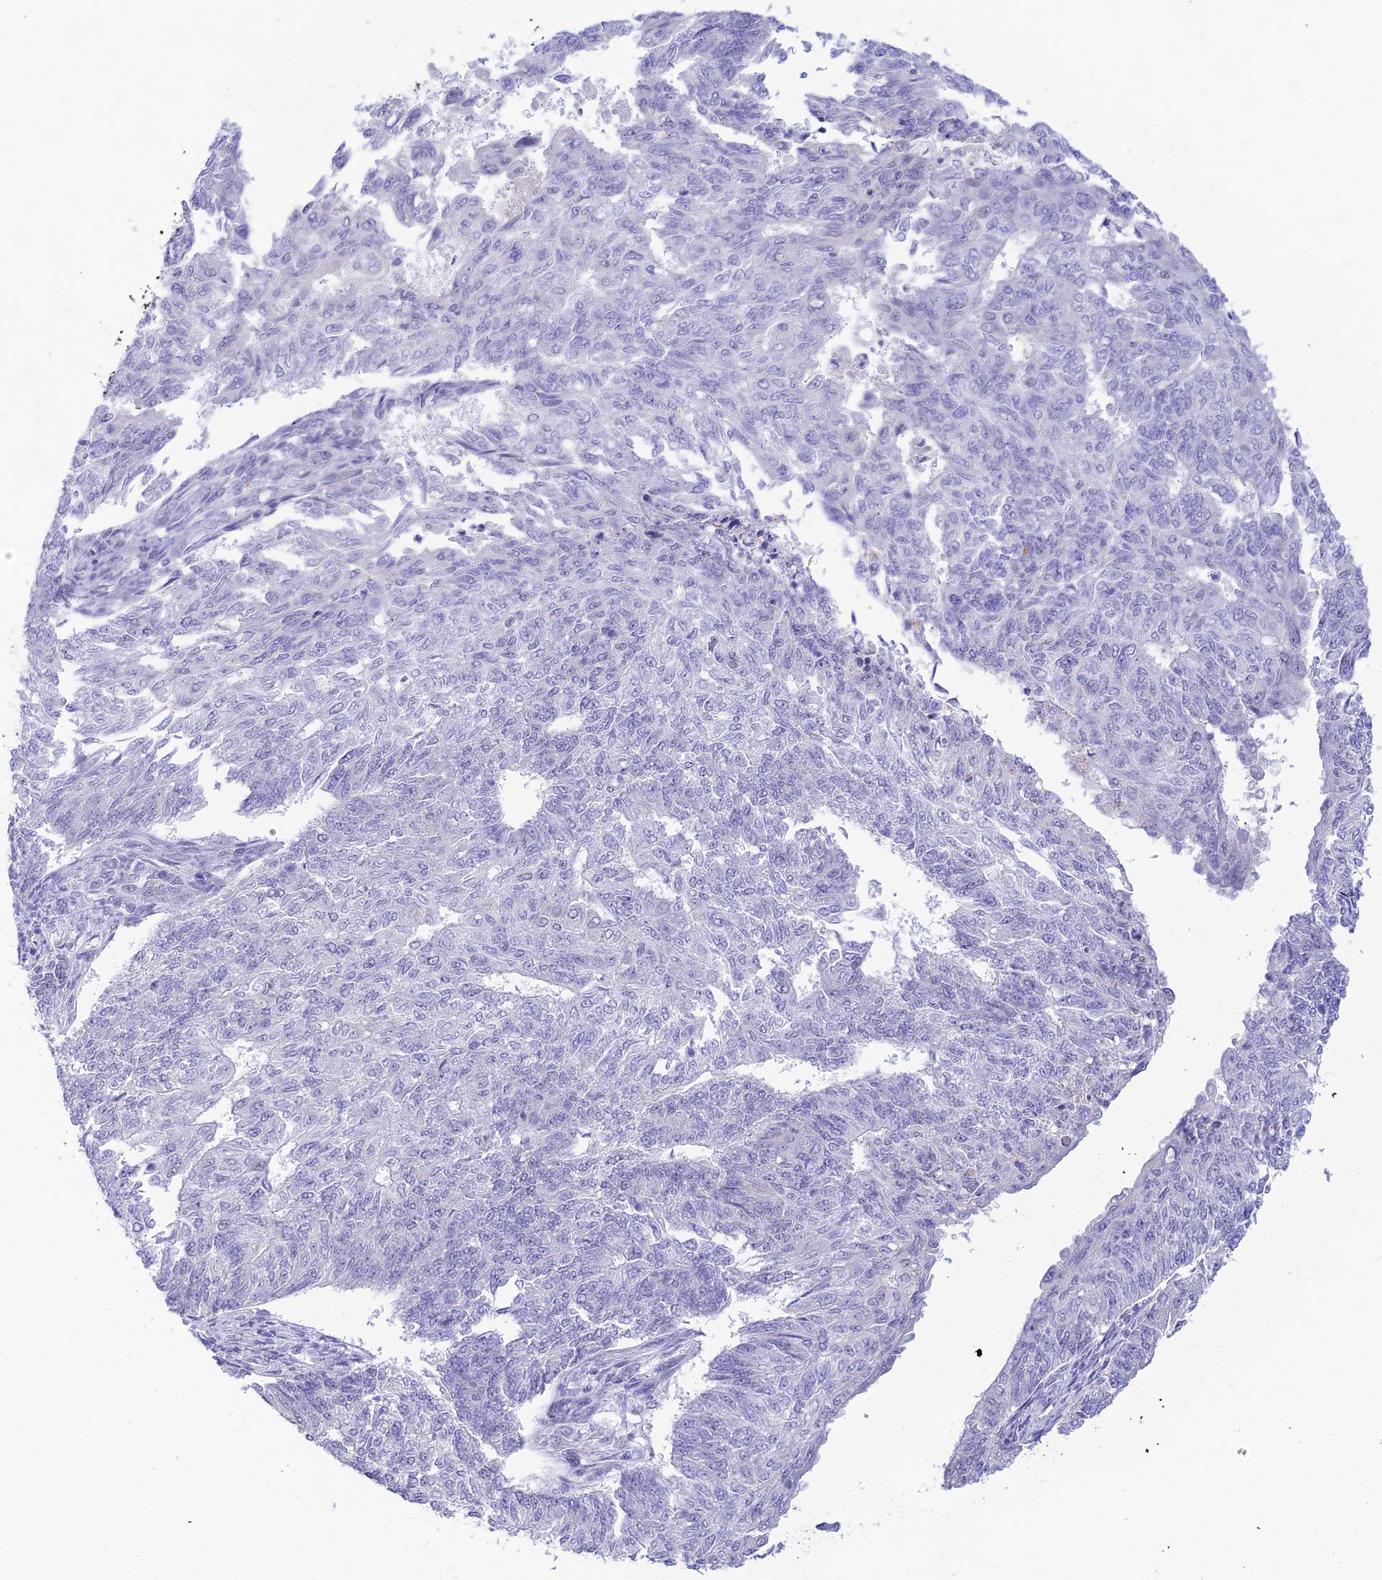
{"staining": {"intensity": "negative", "quantity": "none", "location": "none"}, "tissue": "endometrial cancer", "cell_type": "Tumor cells", "image_type": "cancer", "snomed": [{"axis": "morphology", "description": "Adenocarcinoma, NOS"}, {"axis": "topography", "description": "Endometrium"}], "caption": "Histopathology image shows no protein expression in tumor cells of endometrial cancer (adenocarcinoma) tissue. (DAB (3,3'-diaminobenzidine) IHC with hematoxylin counter stain).", "gene": "INKA1", "patient": {"sex": "female", "age": 32}}